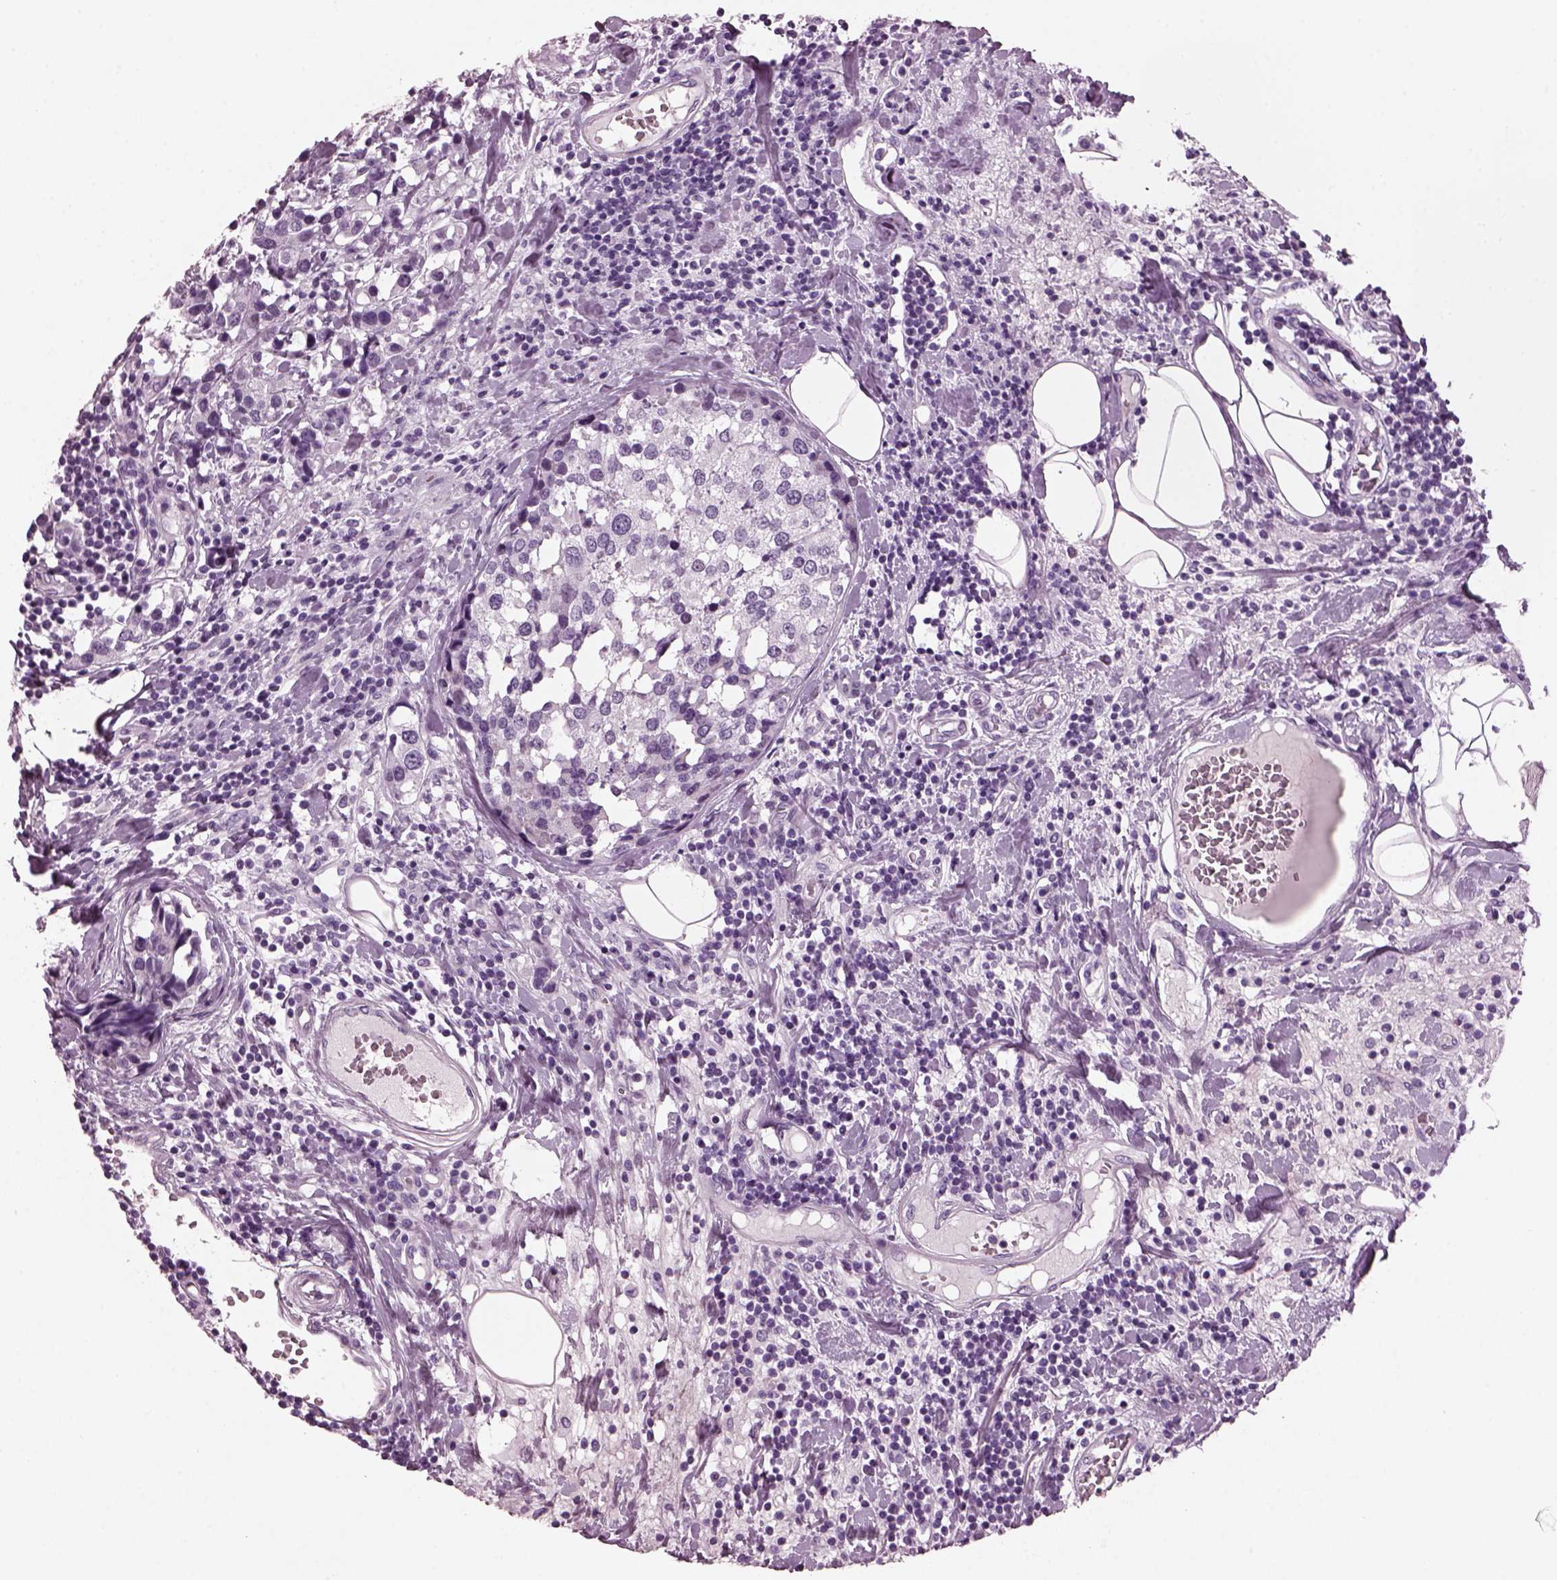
{"staining": {"intensity": "negative", "quantity": "none", "location": "none"}, "tissue": "breast cancer", "cell_type": "Tumor cells", "image_type": "cancer", "snomed": [{"axis": "morphology", "description": "Lobular carcinoma"}, {"axis": "topography", "description": "Breast"}], "caption": "Immunohistochemistry of breast lobular carcinoma reveals no expression in tumor cells.", "gene": "KRTAP3-2", "patient": {"sex": "female", "age": 59}}